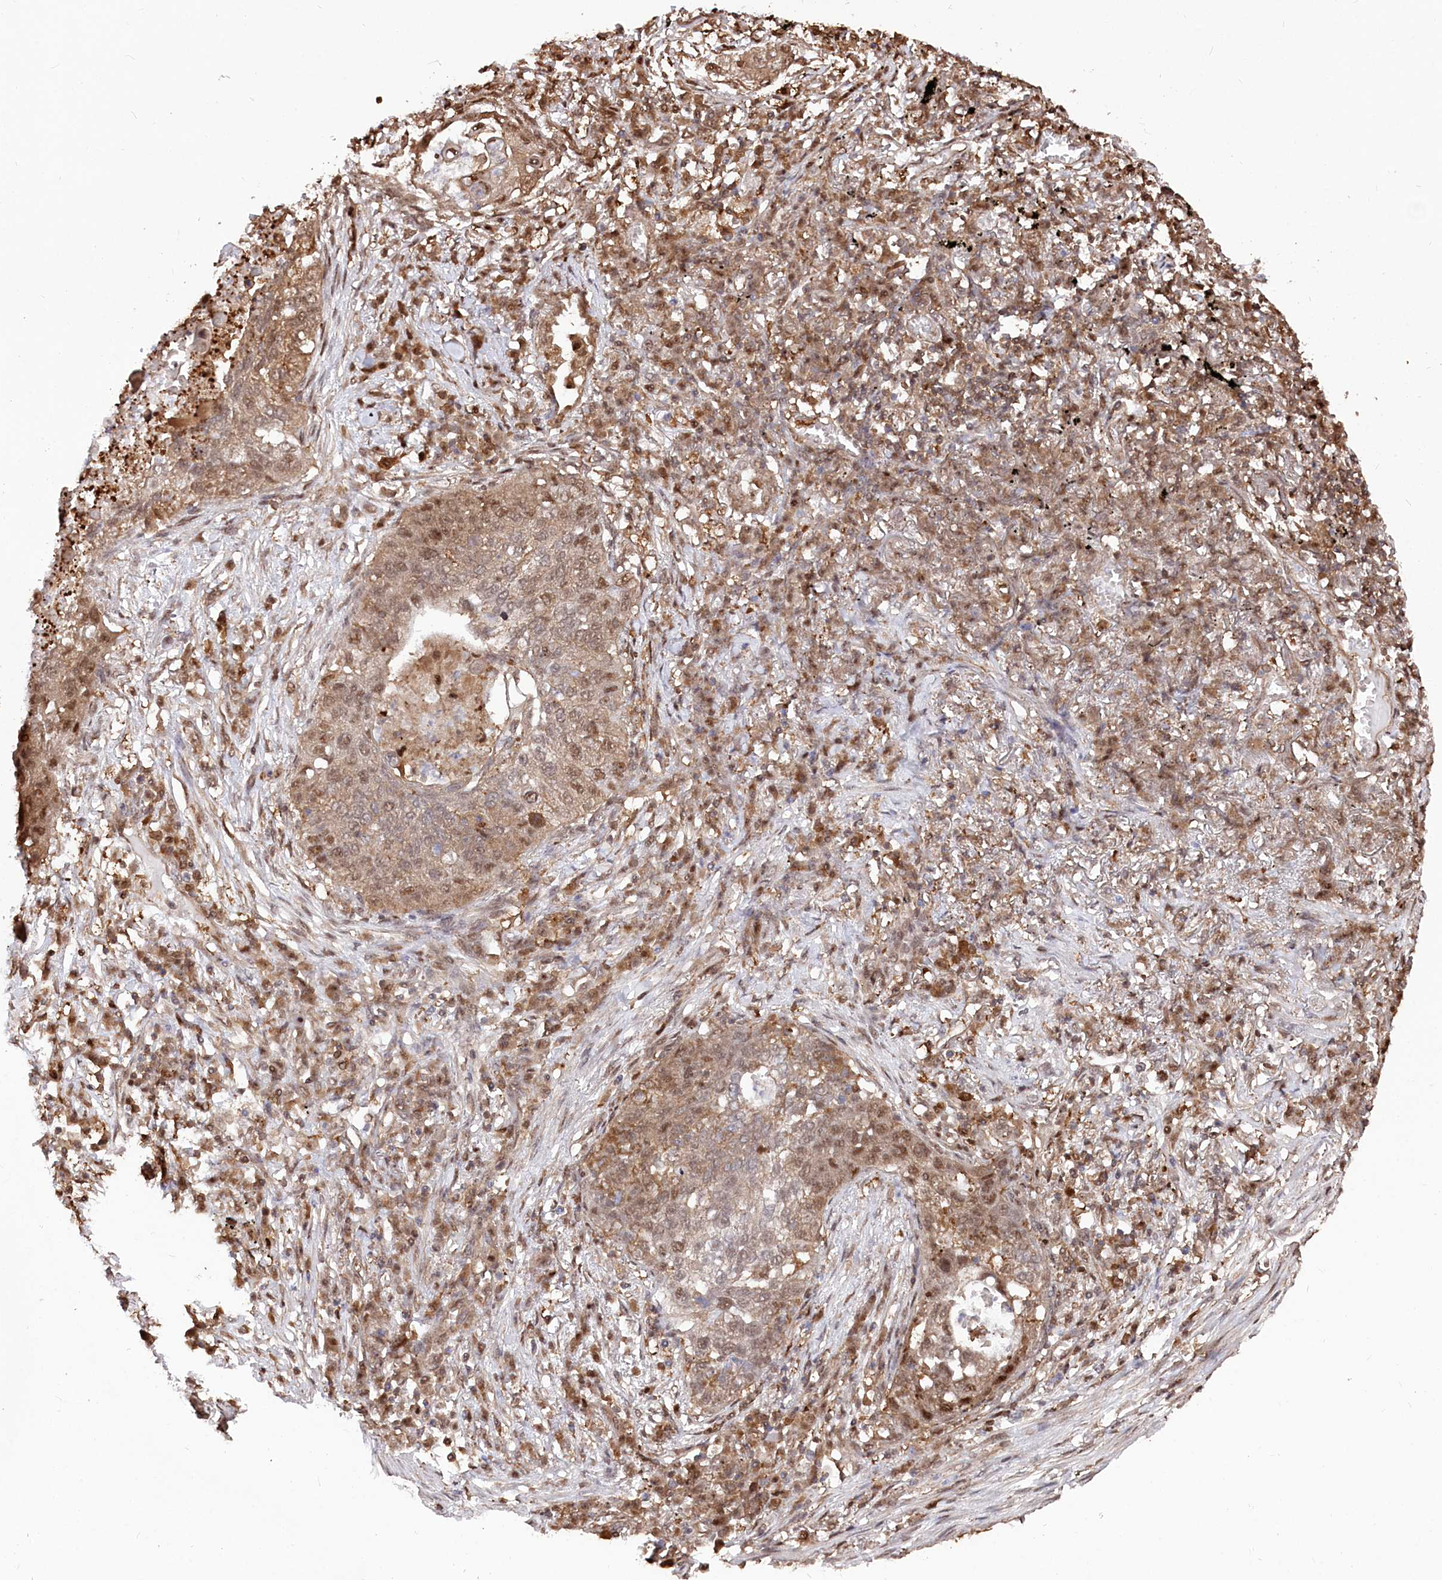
{"staining": {"intensity": "moderate", "quantity": "25%-75%", "location": "cytoplasmic/membranous,nuclear"}, "tissue": "lung cancer", "cell_type": "Tumor cells", "image_type": "cancer", "snomed": [{"axis": "morphology", "description": "Squamous cell carcinoma, NOS"}, {"axis": "topography", "description": "Lung"}], "caption": "IHC photomicrograph of neoplastic tissue: lung cancer (squamous cell carcinoma) stained using IHC exhibits medium levels of moderate protein expression localized specifically in the cytoplasmic/membranous and nuclear of tumor cells, appearing as a cytoplasmic/membranous and nuclear brown color.", "gene": "PSMA1", "patient": {"sex": "female", "age": 63}}